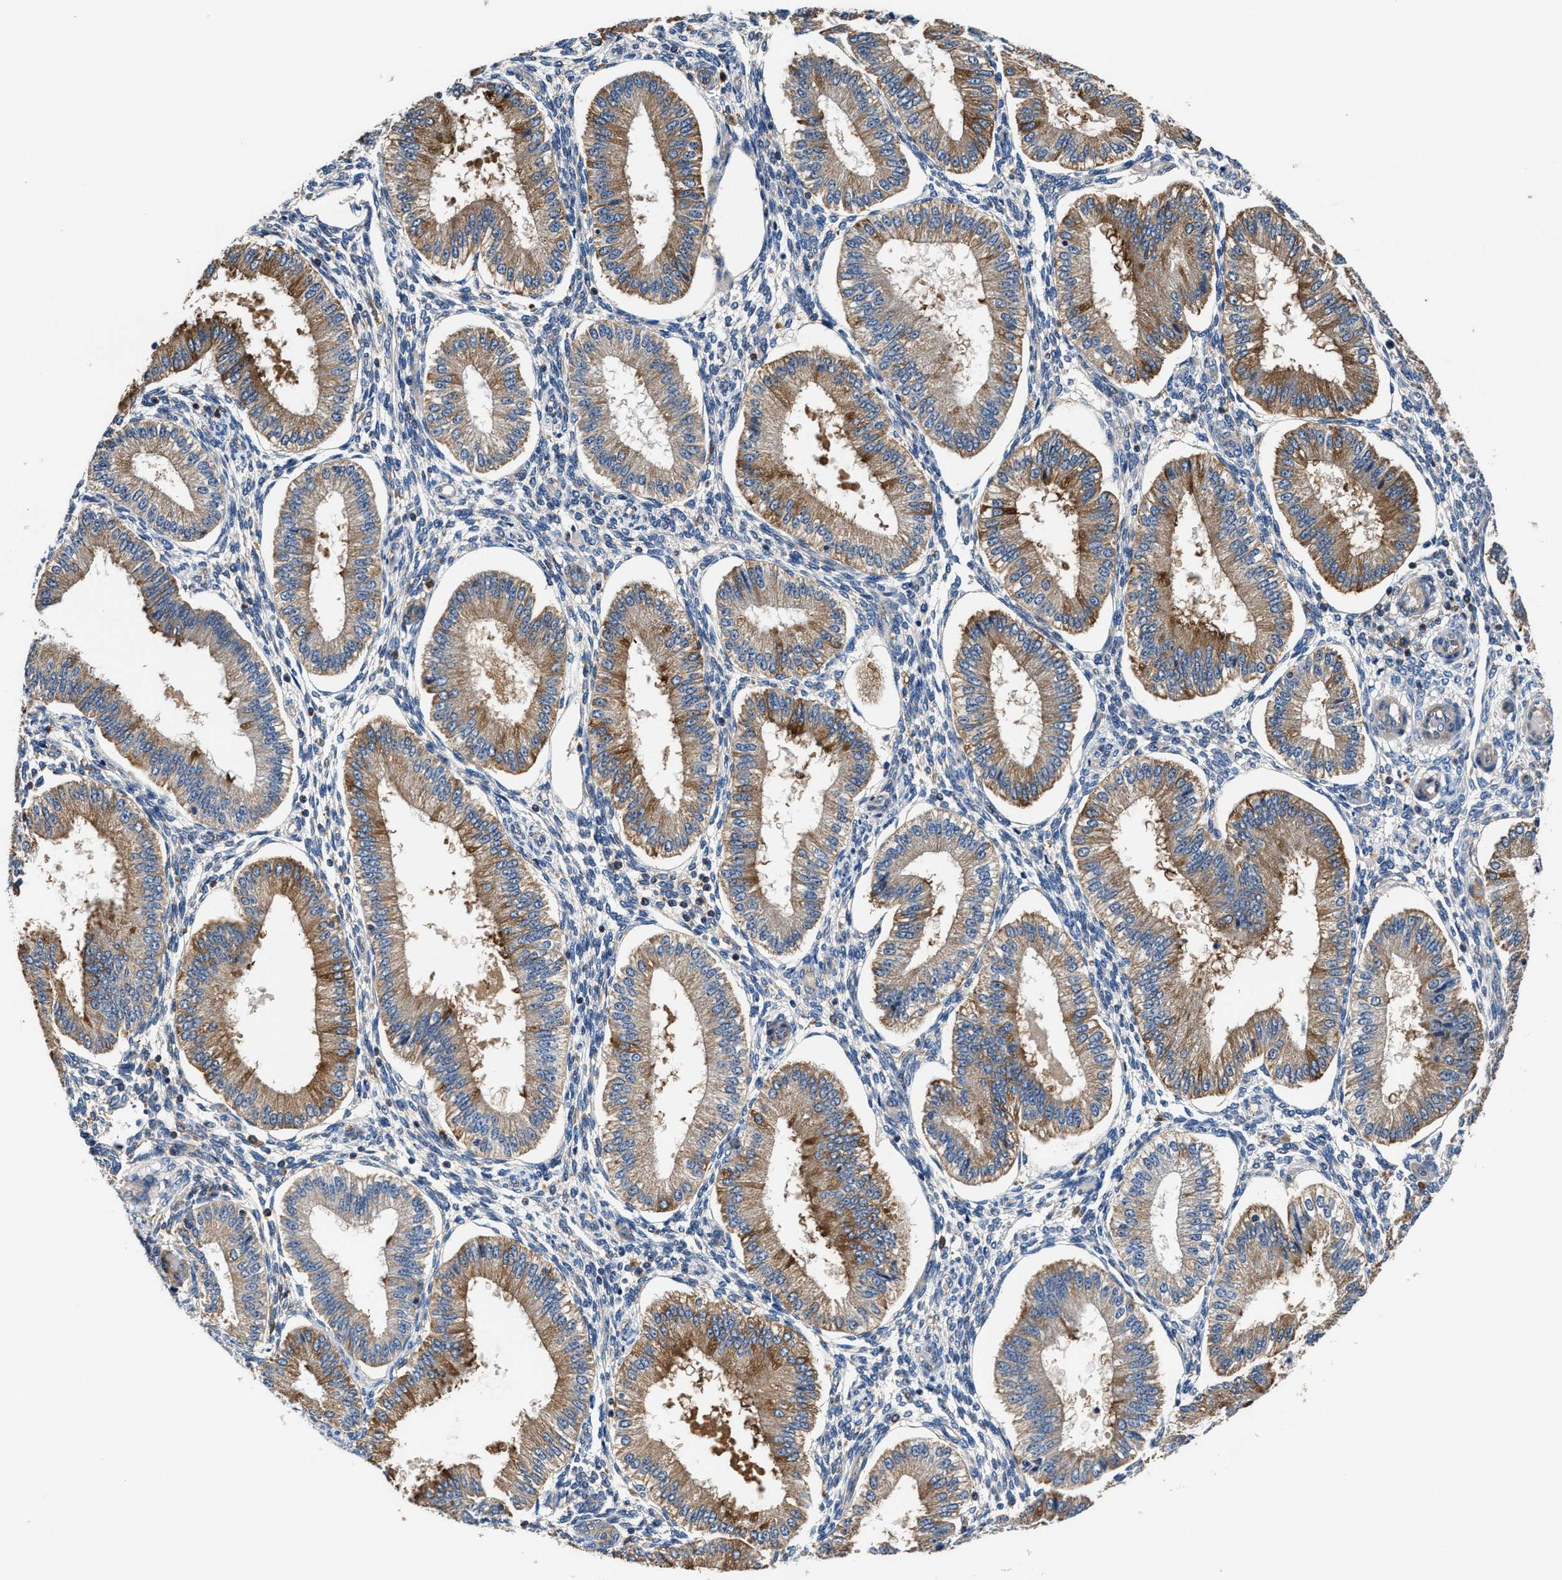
{"staining": {"intensity": "negative", "quantity": "none", "location": "none"}, "tissue": "endometrium", "cell_type": "Cells in endometrial stroma", "image_type": "normal", "snomed": [{"axis": "morphology", "description": "Normal tissue, NOS"}, {"axis": "topography", "description": "Endometrium"}], "caption": "High power microscopy micrograph of an immunohistochemistry micrograph of normal endometrium, revealing no significant positivity in cells in endometrial stroma.", "gene": "PPP1R9B", "patient": {"sex": "female", "age": 39}}